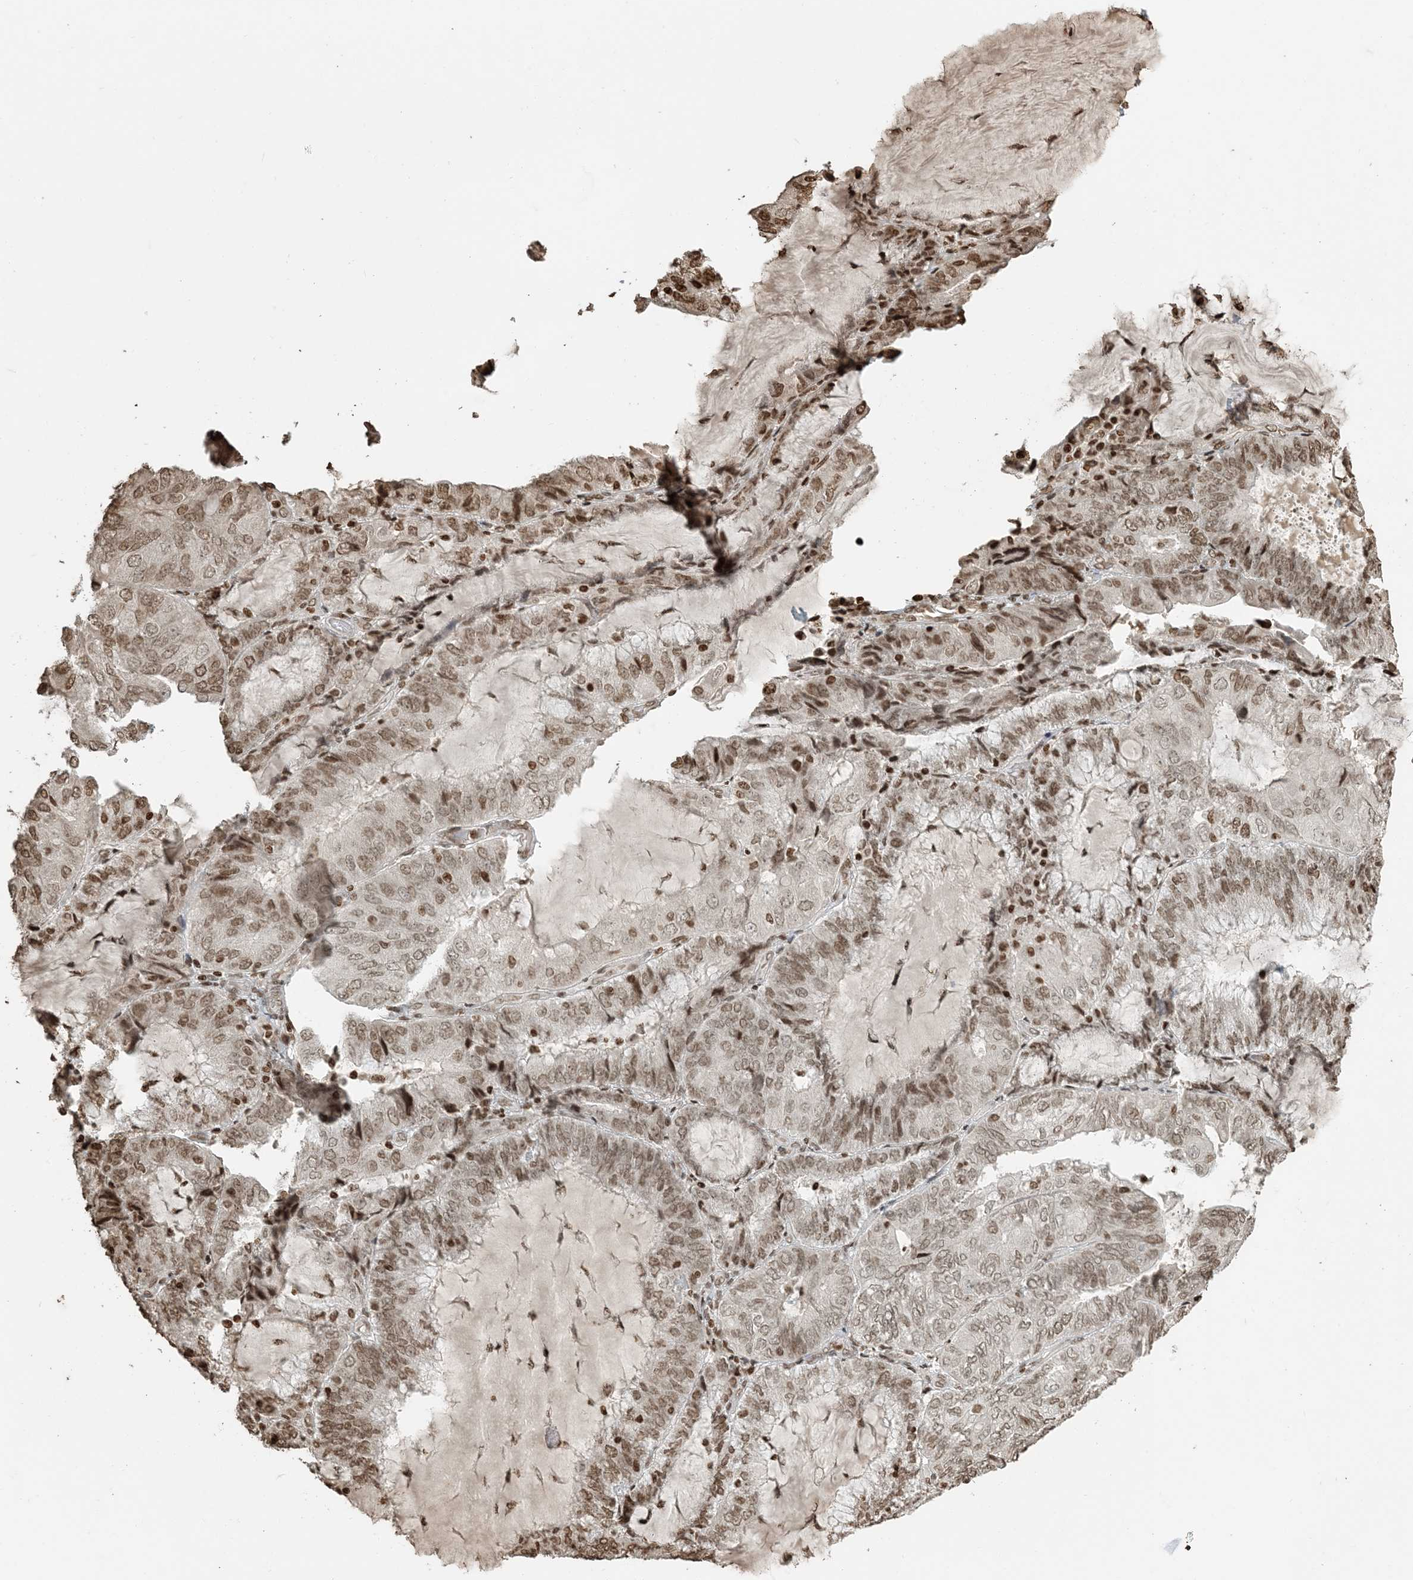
{"staining": {"intensity": "weak", "quantity": ">75%", "location": "nuclear"}, "tissue": "endometrial cancer", "cell_type": "Tumor cells", "image_type": "cancer", "snomed": [{"axis": "morphology", "description": "Adenocarcinoma, NOS"}, {"axis": "topography", "description": "Endometrium"}], "caption": "A micrograph of human endometrial cancer (adenocarcinoma) stained for a protein exhibits weak nuclear brown staining in tumor cells.", "gene": "H3-3B", "patient": {"sex": "female", "age": 81}}